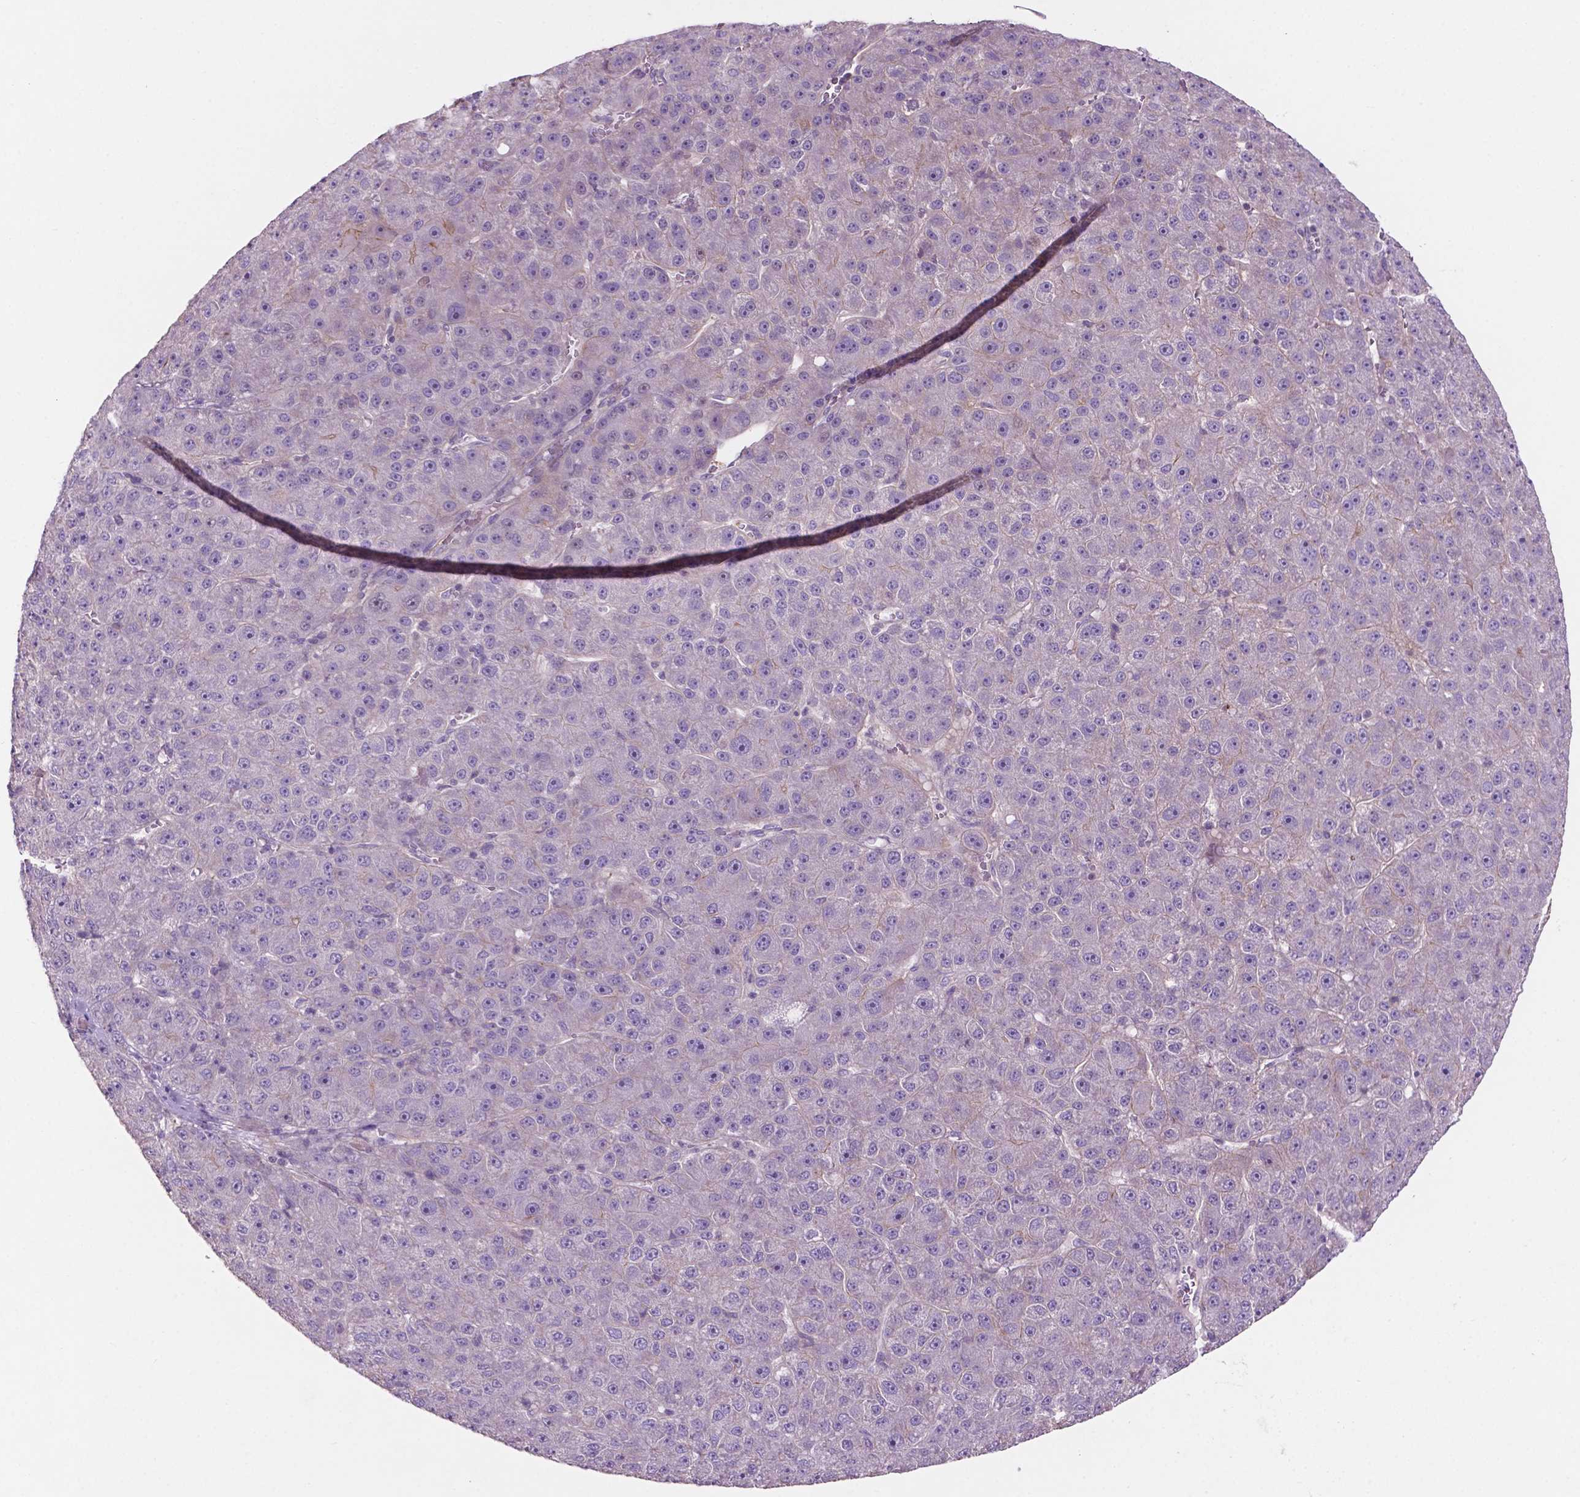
{"staining": {"intensity": "negative", "quantity": "none", "location": "none"}, "tissue": "liver cancer", "cell_type": "Tumor cells", "image_type": "cancer", "snomed": [{"axis": "morphology", "description": "Carcinoma, Hepatocellular, NOS"}, {"axis": "topography", "description": "Liver"}], "caption": "Hepatocellular carcinoma (liver) stained for a protein using immunohistochemistry exhibits no staining tumor cells.", "gene": "ARL5C", "patient": {"sex": "male", "age": 67}}